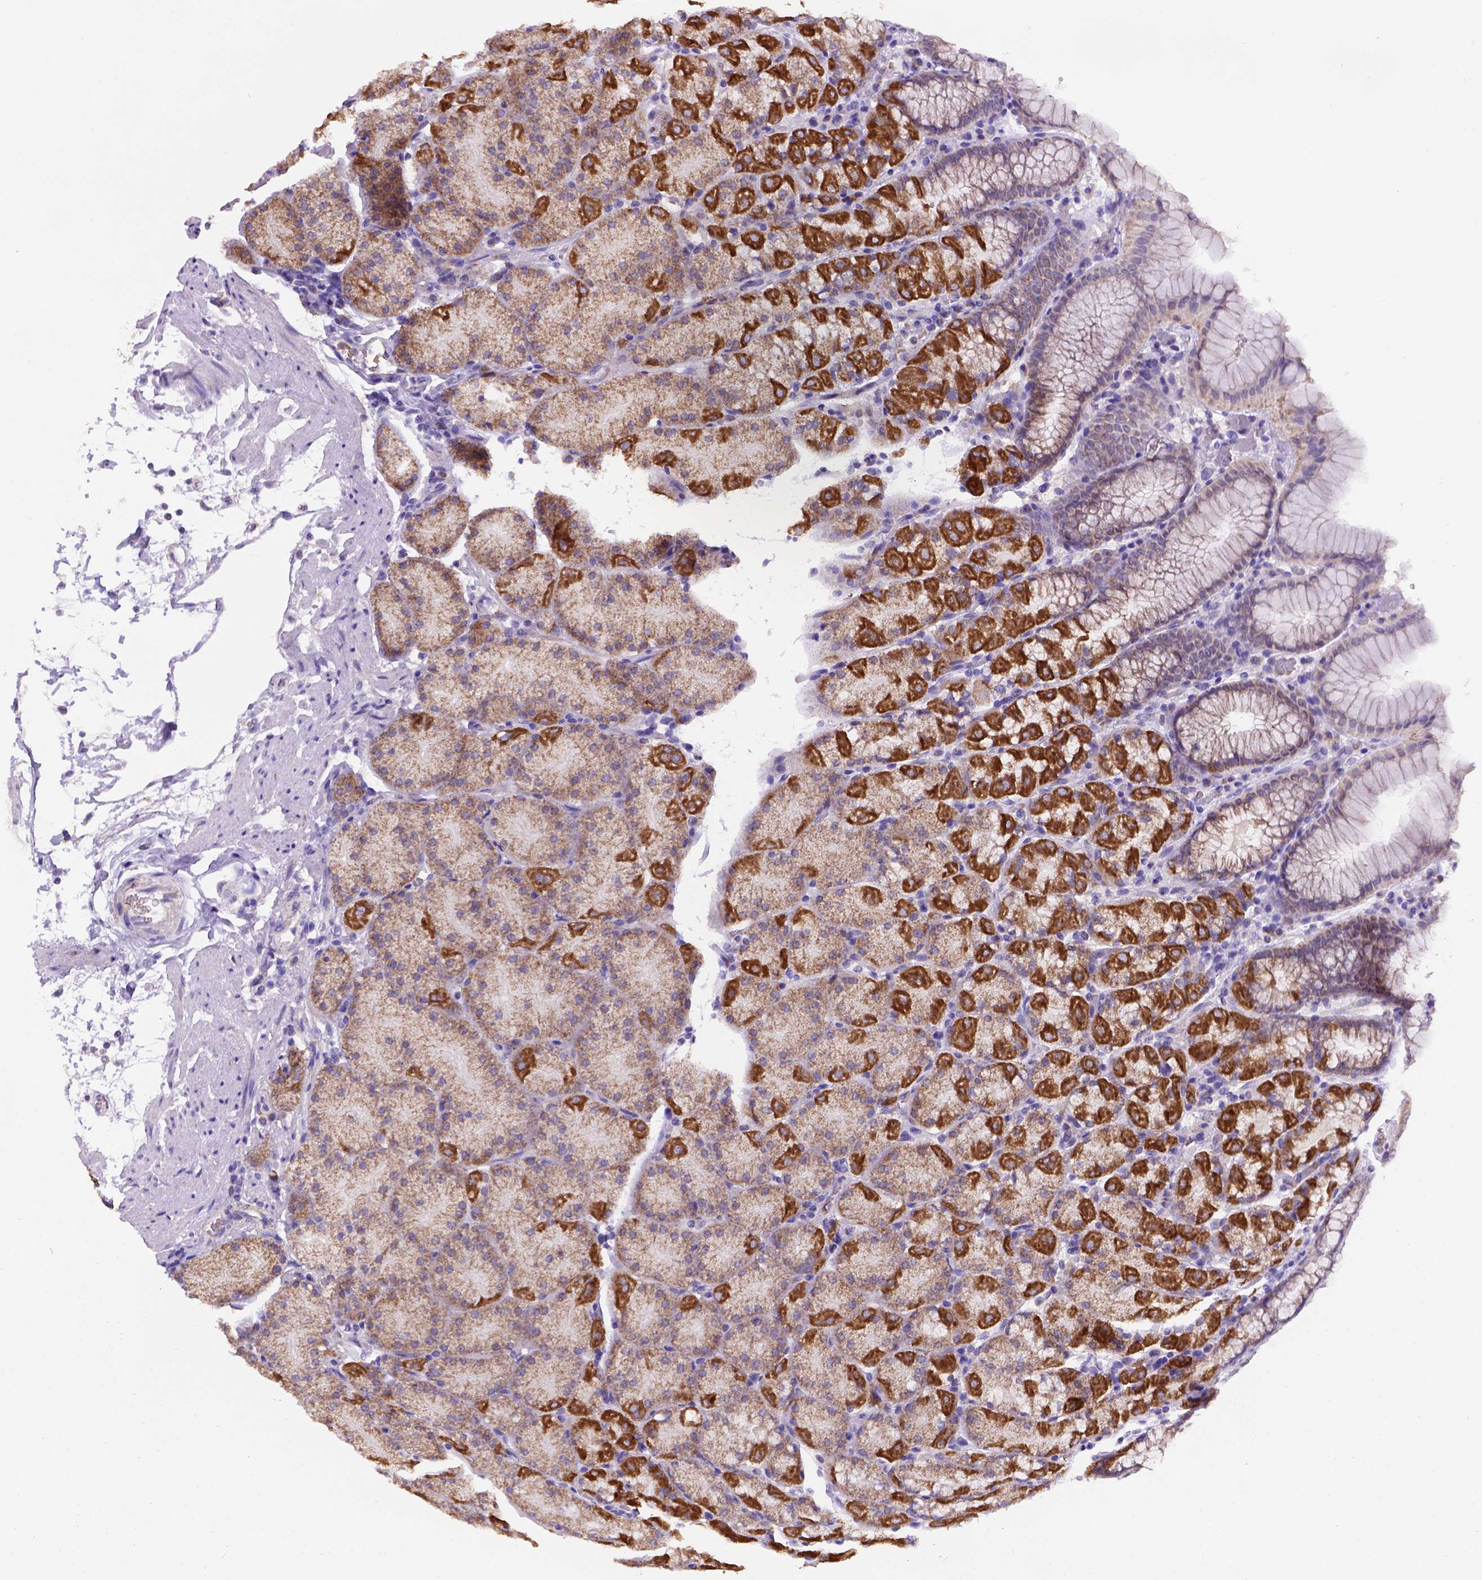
{"staining": {"intensity": "strong", "quantity": "25%-75%", "location": "cytoplasmic/membranous"}, "tissue": "stomach", "cell_type": "Glandular cells", "image_type": "normal", "snomed": [{"axis": "morphology", "description": "Normal tissue, NOS"}, {"axis": "topography", "description": "Stomach, upper"}, {"axis": "topography", "description": "Stomach"}], "caption": "Immunohistochemistry (DAB (3,3'-diaminobenzidine)) staining of benign stomach reveals strong cytoplasmic/membranous protein positivity in approximately 25%-75% of glandular cells.", "gene": "L2HGDH", "patient": {"sex": "male", "age": 76}}